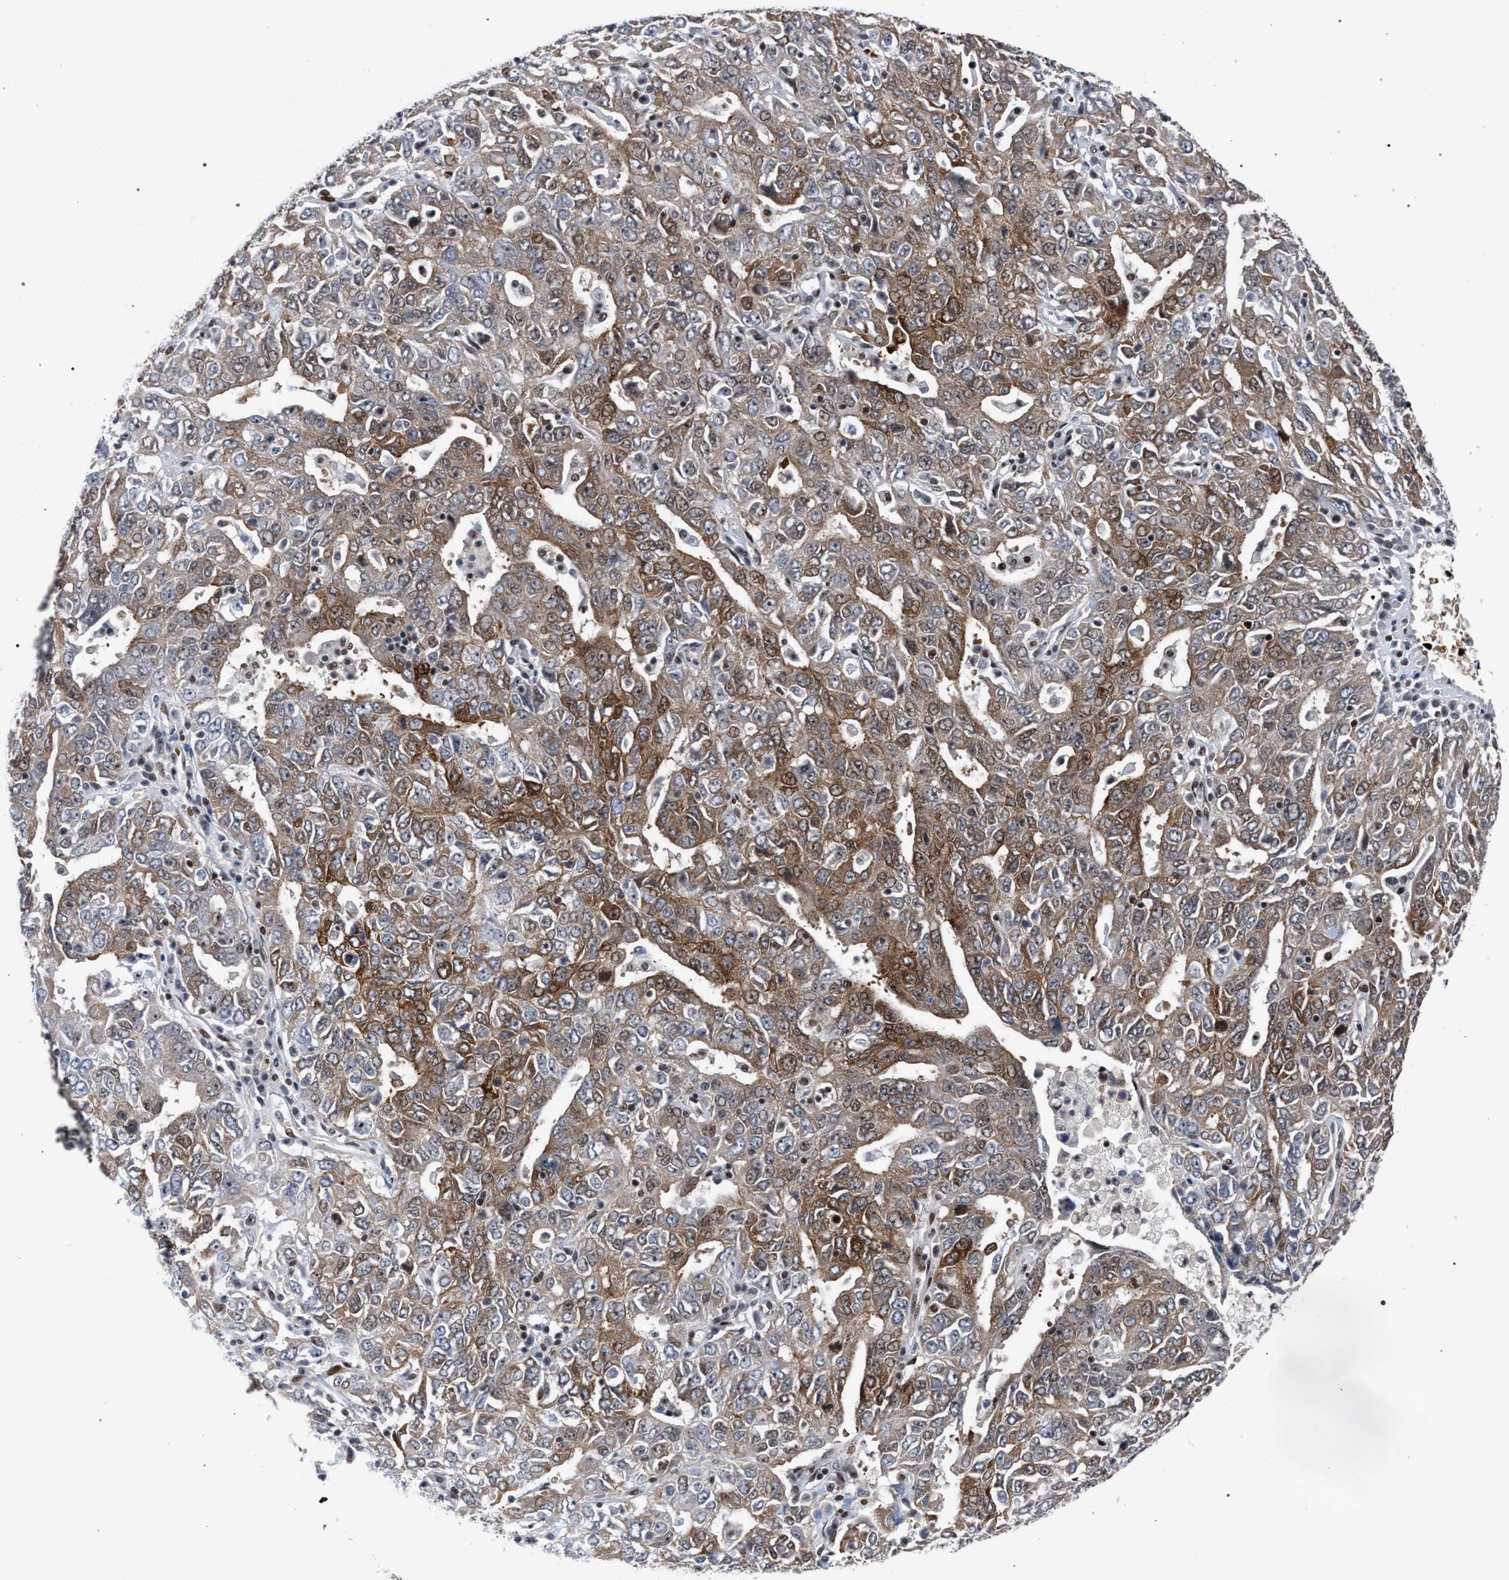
{"staining": {"intensity": "moderate", "quantity": ">75%", "location": "cytoplasmic/membranous,nuclear"}, "tissue": "ovarian cancer", "cell_type": "Tumor cells", "image_type": "cancer", "snomed": [{"axis": "morphology", "description": "Carcinoma, endometroid"}, {"axis": "topography", "description": "Ovary"}], "caption": "Protein staining demonstrates moderate cytoplasmic/membranous and nuclear positivity in approximately >75% of tumor cells in endometroid carcinoma (ovarian).", "gene": "SCAF4", "patient": {"sex": "female", "age": 62}}